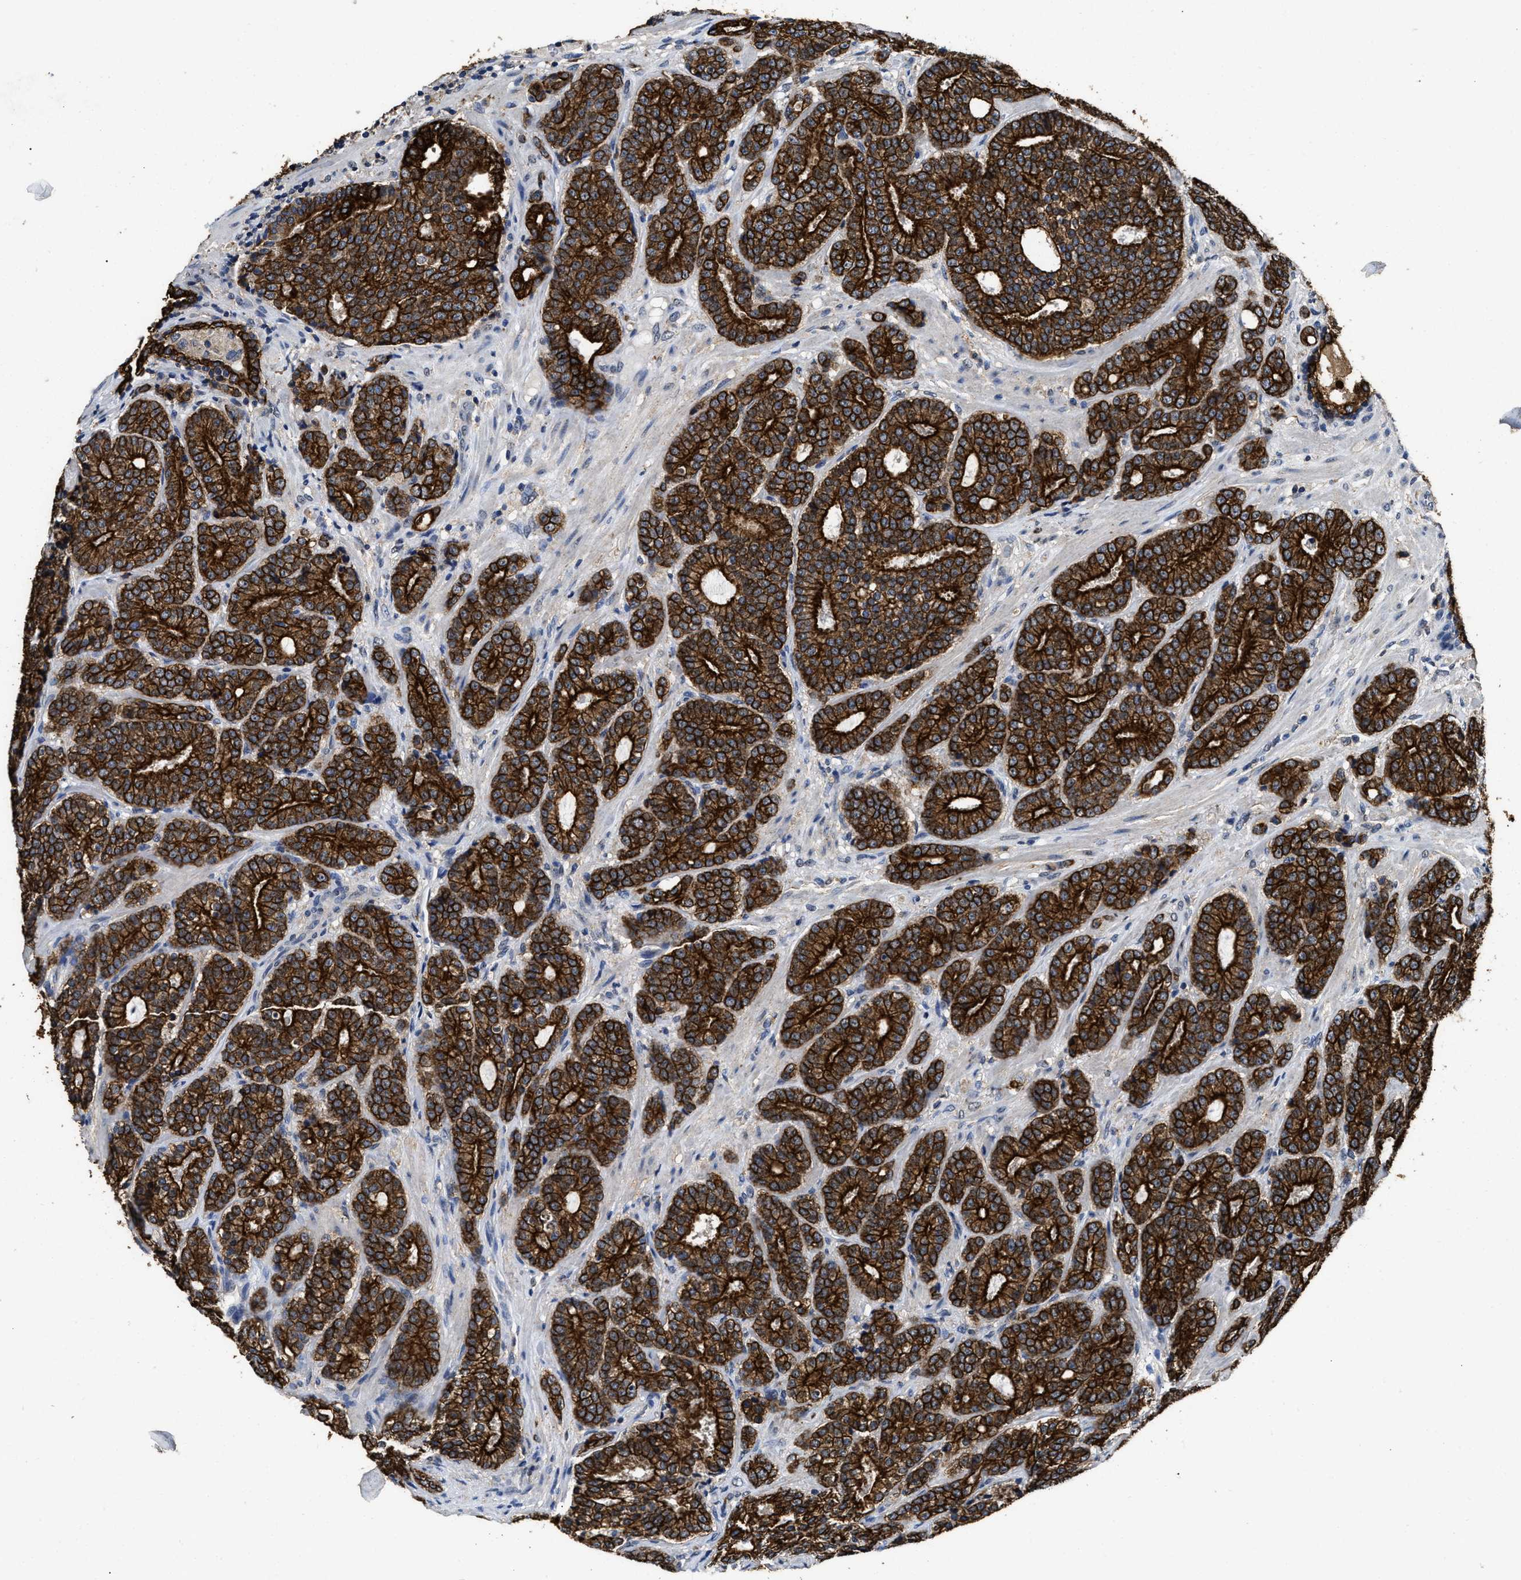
{"staining": {"intensity": "strong", "quantity": ">75%", "location": "cytoplasmic/membranous"}, "tissue": "prostate cancer", "cell_type": "Tumor cells", "image_type": "cancer", "snomed": [{"axis": "morphology", "description": "Adenocarcinoma, High grade"}, {"axis": "topography", "description": "Prostate"}], "caption": "There is high levels of strong cytoplasmic/membranous expression in tumor cells of prostate cancer, as demonstrated by immunohistochemical staining (brown color).", "gene": "CTNNA1", "patient": {"sex": "male", "age": 61}}